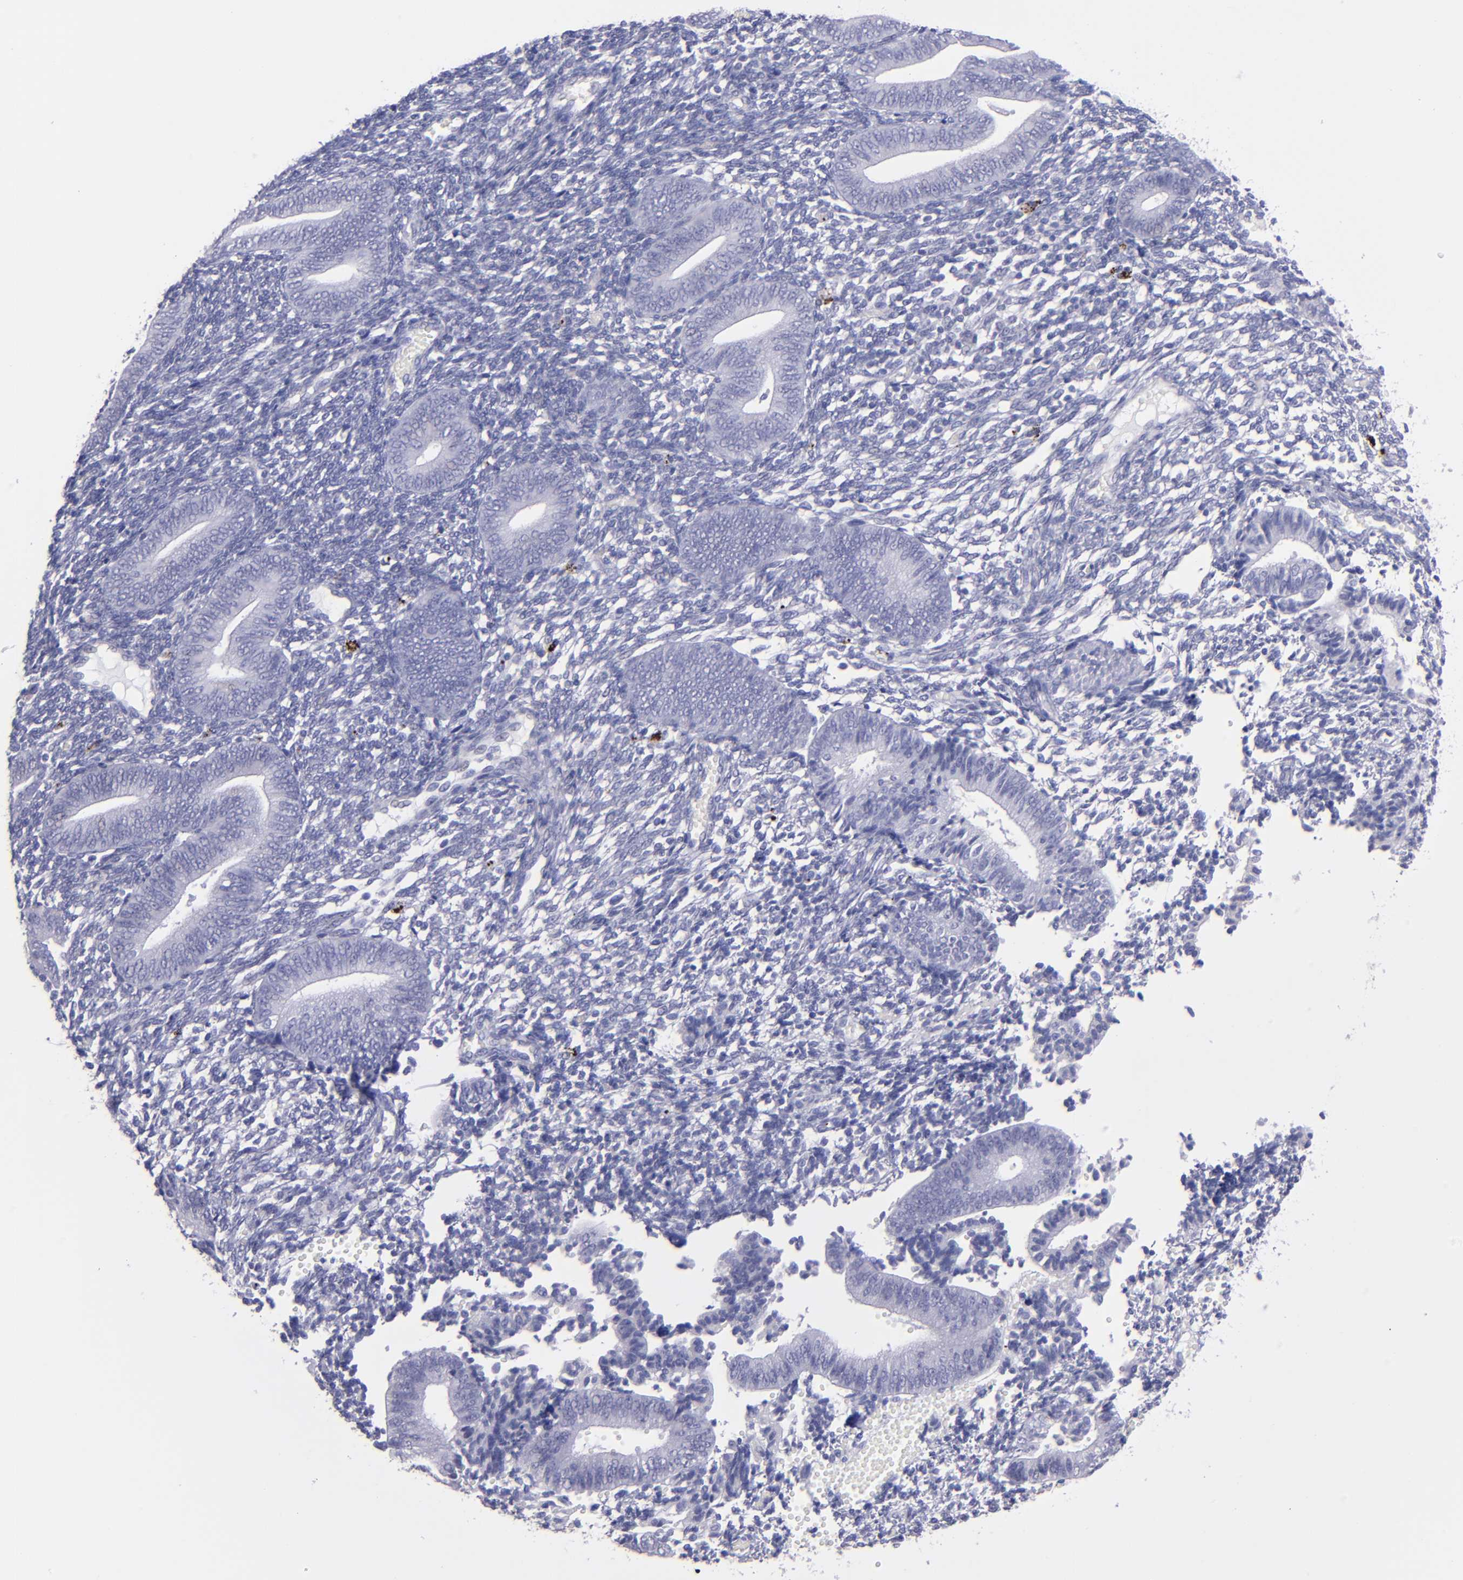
{"staining": {"intensity": "negative", "quantity": "none", "location": "none"}, "tissue": "endometrium", "cell_type": "Cells in endometrial stroma", "image_type": "normal", "snomed": [{"axis": "morphology", "description": "Normal tissue, NOS"}, {"axis": "topography", "description": "Uterus"}, {"axis": "topography", "description": "Endometrium"}], "caption": "Immunohistochemical staining of unremarkable endometrium reveals no significant positivity in cells in endometrial stroma.", "gene": "TG", "patient": {"sex": "female", "age": 33}}